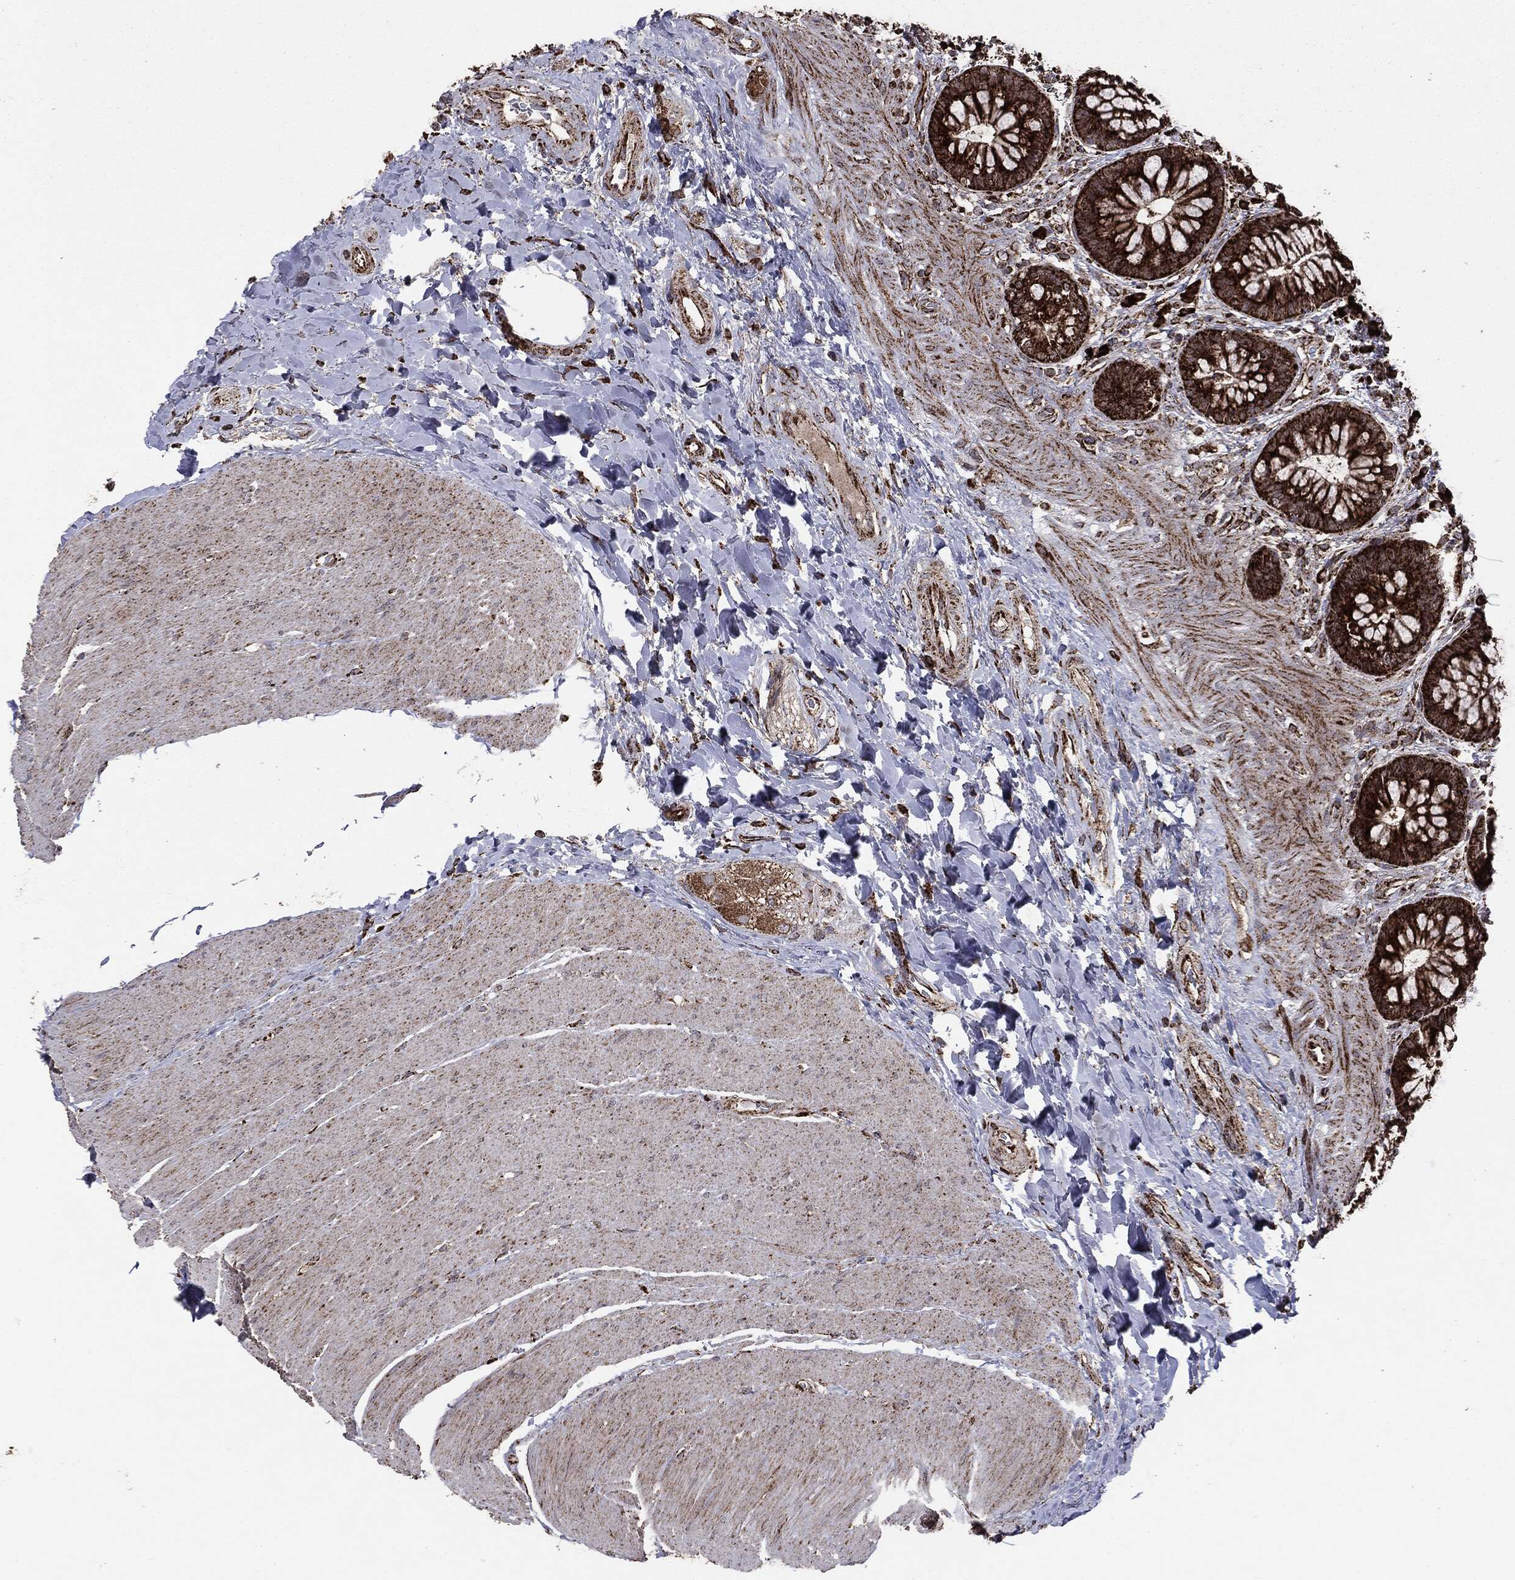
{"staining": {"intensity": "strong", "quantity": ">75%", "location": "cytoplasmic/membranous"}, "tissue": "rectum", "cell_type": "Glandular cells", "image_type": "normal", "snomed": [{"axis": "morphology", "description": "Normal tissue, NOS"}, {"axis": "topography", "description": "Rectum"}], "caption": "Rectum stained with DAB IHC reveals high levels of strong cytoplasmic/membranous expression in approximately >75% of glandular cells. (Brightfield microscopy of DAB IHC at high magnification).", "gene": "MAP2K1", "patient": {"sex": "female", "age": 58}}